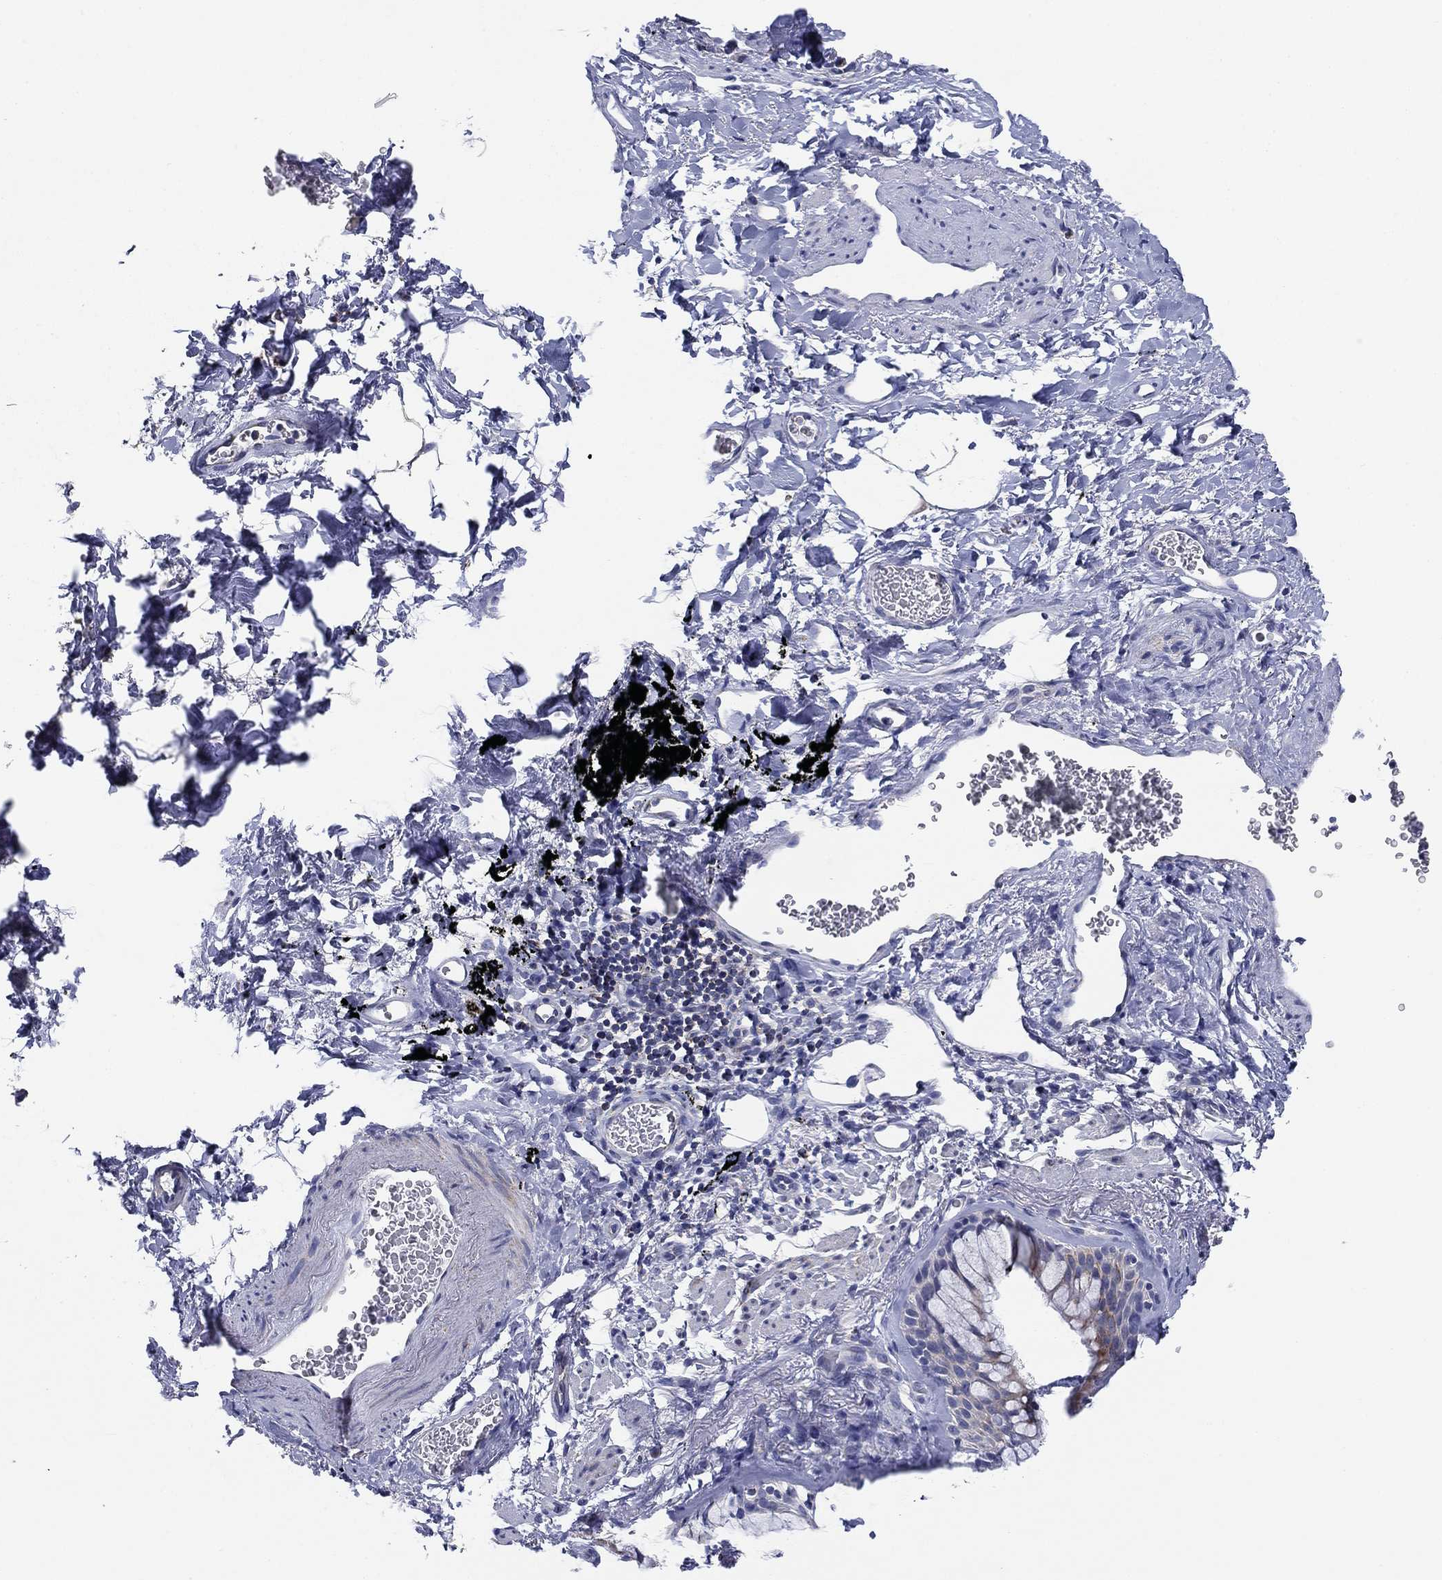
{"staining": {"intensity": "negative", "quantity": "none", "location": "none"}, "tissue": "adipose tissue", "cell_type": "Adipocytes", "image_type": "normal", "snomed": [{"axis": "morphology", "description": "Normal tissue, NOS"}, {"axis": "morphology", "description": "Adenocarcinoma, NOS"}, {"axis": "topography", "description": "Cartilage tissue"}, {"axis": "topography", "description": "Lung"}], "caption": "This is an immunohistochemistry image of normal human adipose tissue. There is no positivity in adipocytes.", "gene": "NACAD", "patient": {"sex": "male", "age": 59}}